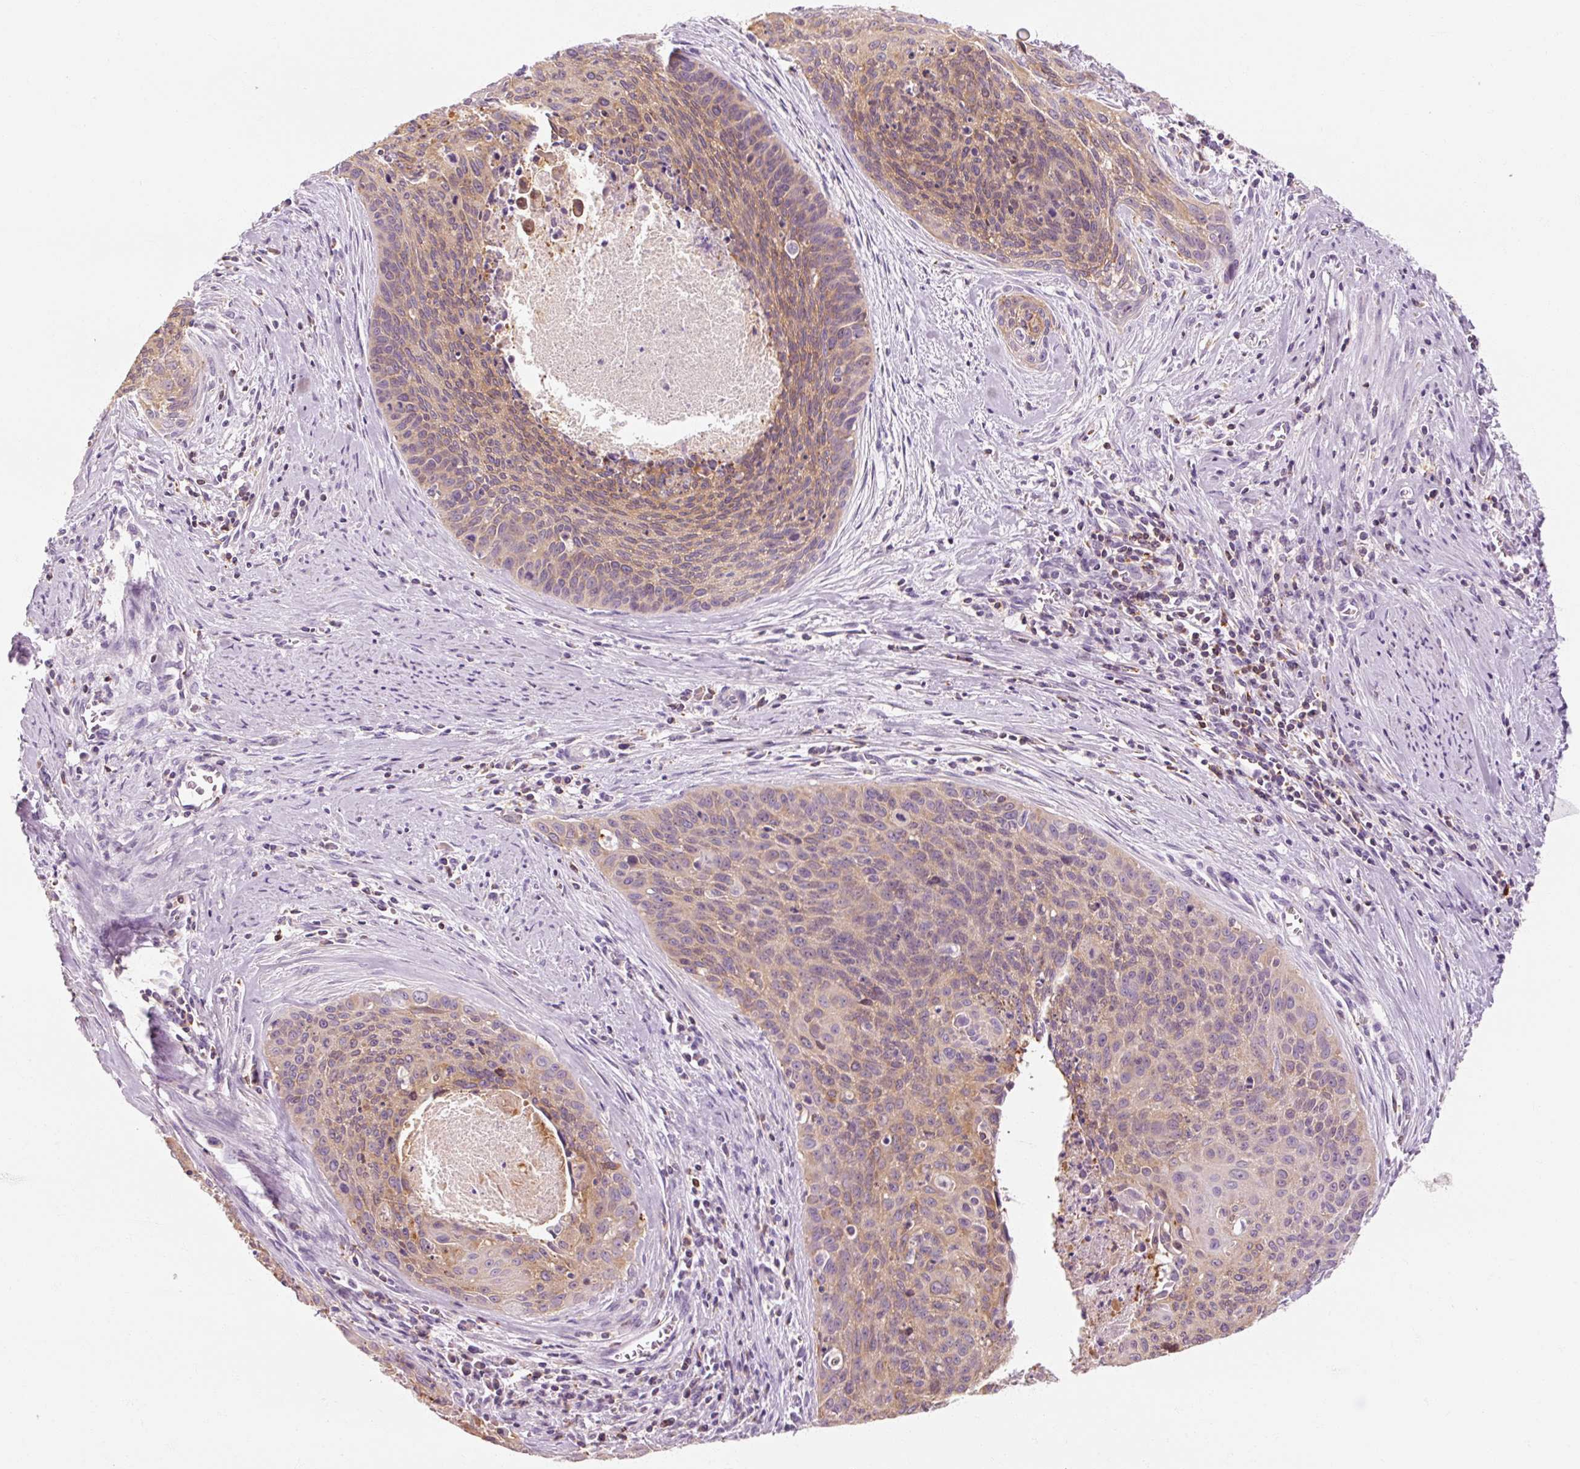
{"staining": {"intensity": "weak", "quantity": ">75%", "location": "cytoplasmic/membranous"}, "tissue": "cervical cancer", "cell_type": "Tumor cells", "image_type": "cancer", "snomed": [{"axis": "morphology", "description": "Squamous cell carcinoma, NOS"}, {"axis": "topography", "description": "Cervix"}], "caption": "High-power microscopy captured an IHC photomicrograph of squamous cell carcinoma (cervical), revealing weak cytoplasmic/membranous staining in approximately >75% of tumor cells.", "gene": "OR8K1", "patient": {"sex": "female", "age": 55}}